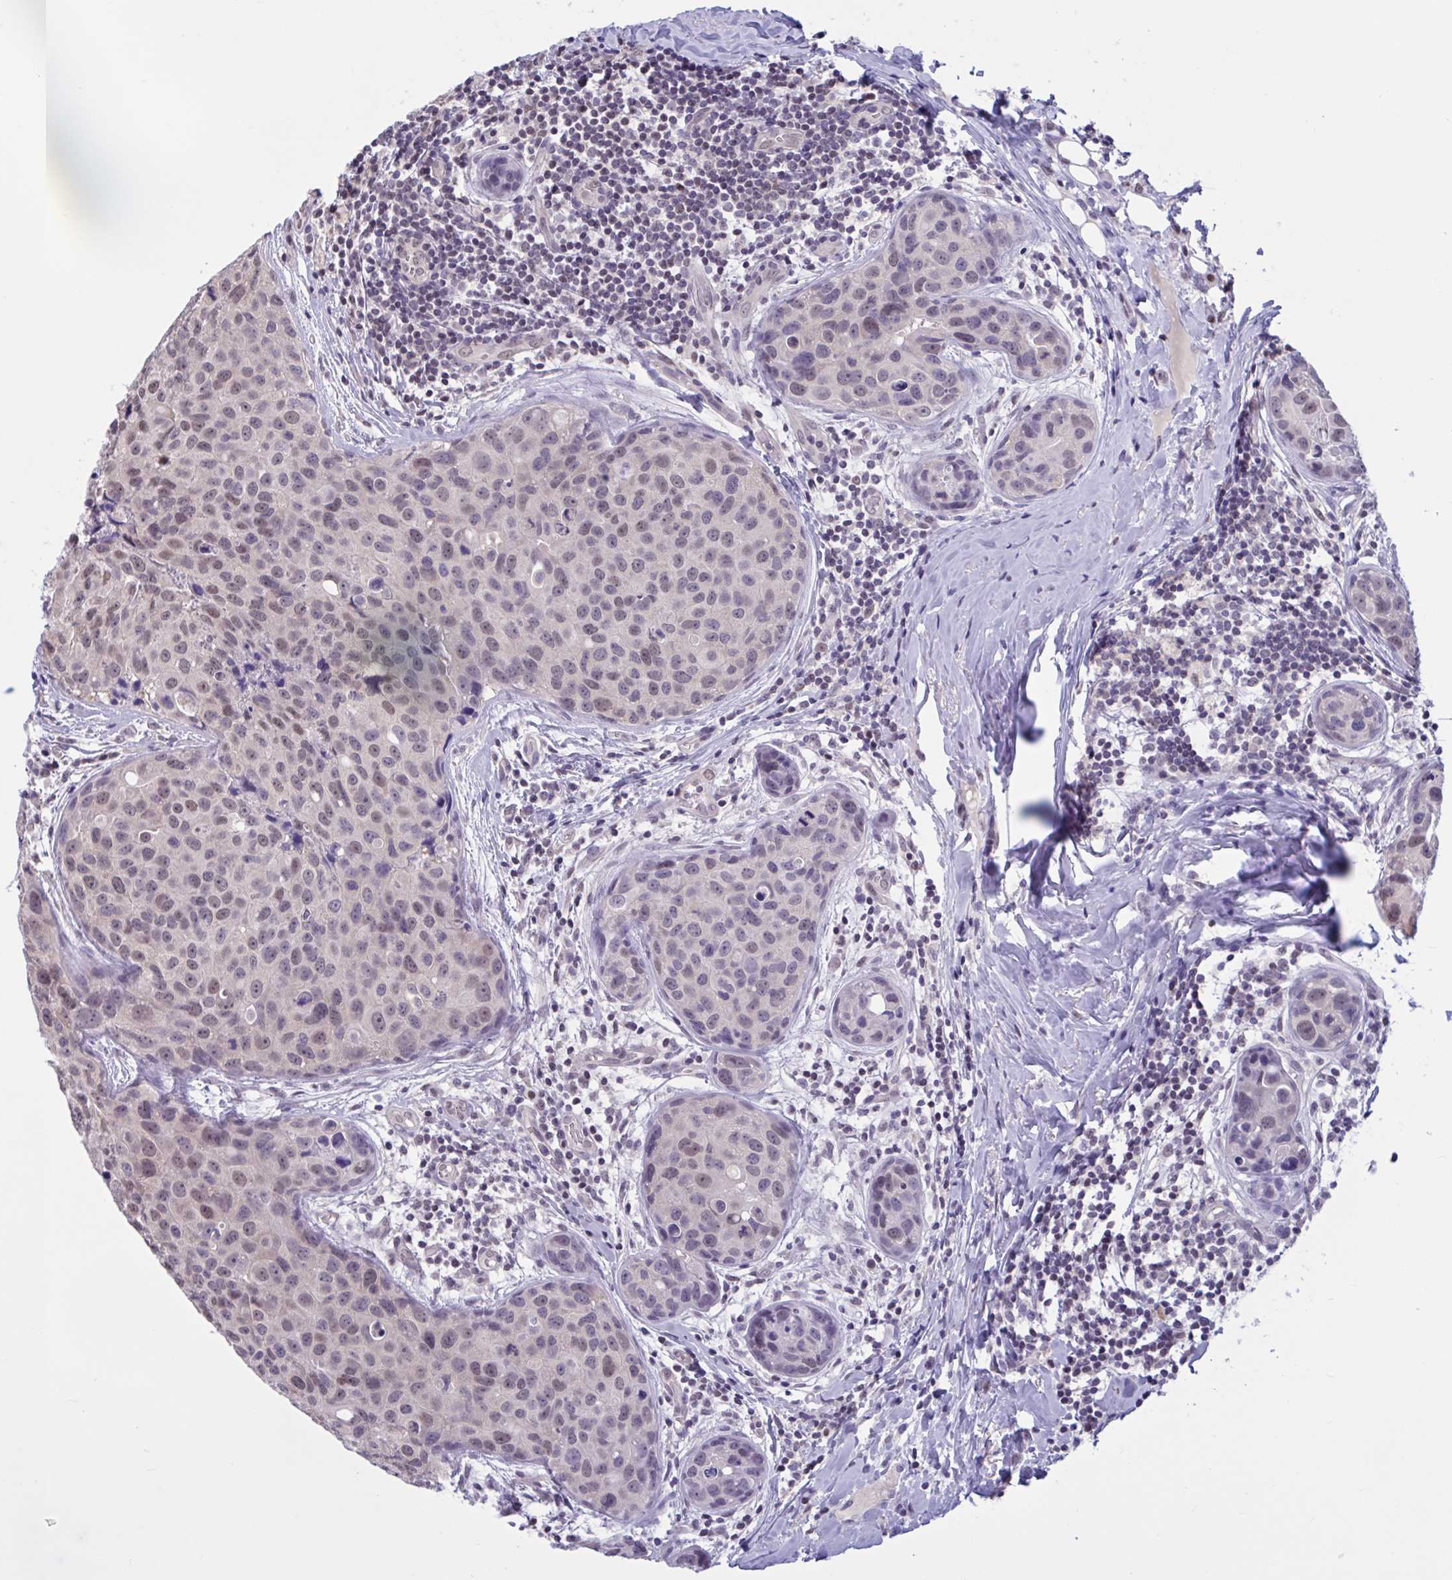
{"staining": {"intensity": "weak", "quantity": ">75%", "location": "nuclear"}, "tissue": "breast cancer", "cell_type": "Tumor cells", "image_type": "cancer", "snomed": [{"axis": "morphology", "description": "Duct carcinoma"}, {"axis": "topography", "description": "Breast"}], "caption": "Weak nuclear protein staining is identified in approximately >75% of tumor cells in infiltrating ductal carcinoma (breast).", "gene": "RBL1", "patient": {"sex": "female", "age": 24}}